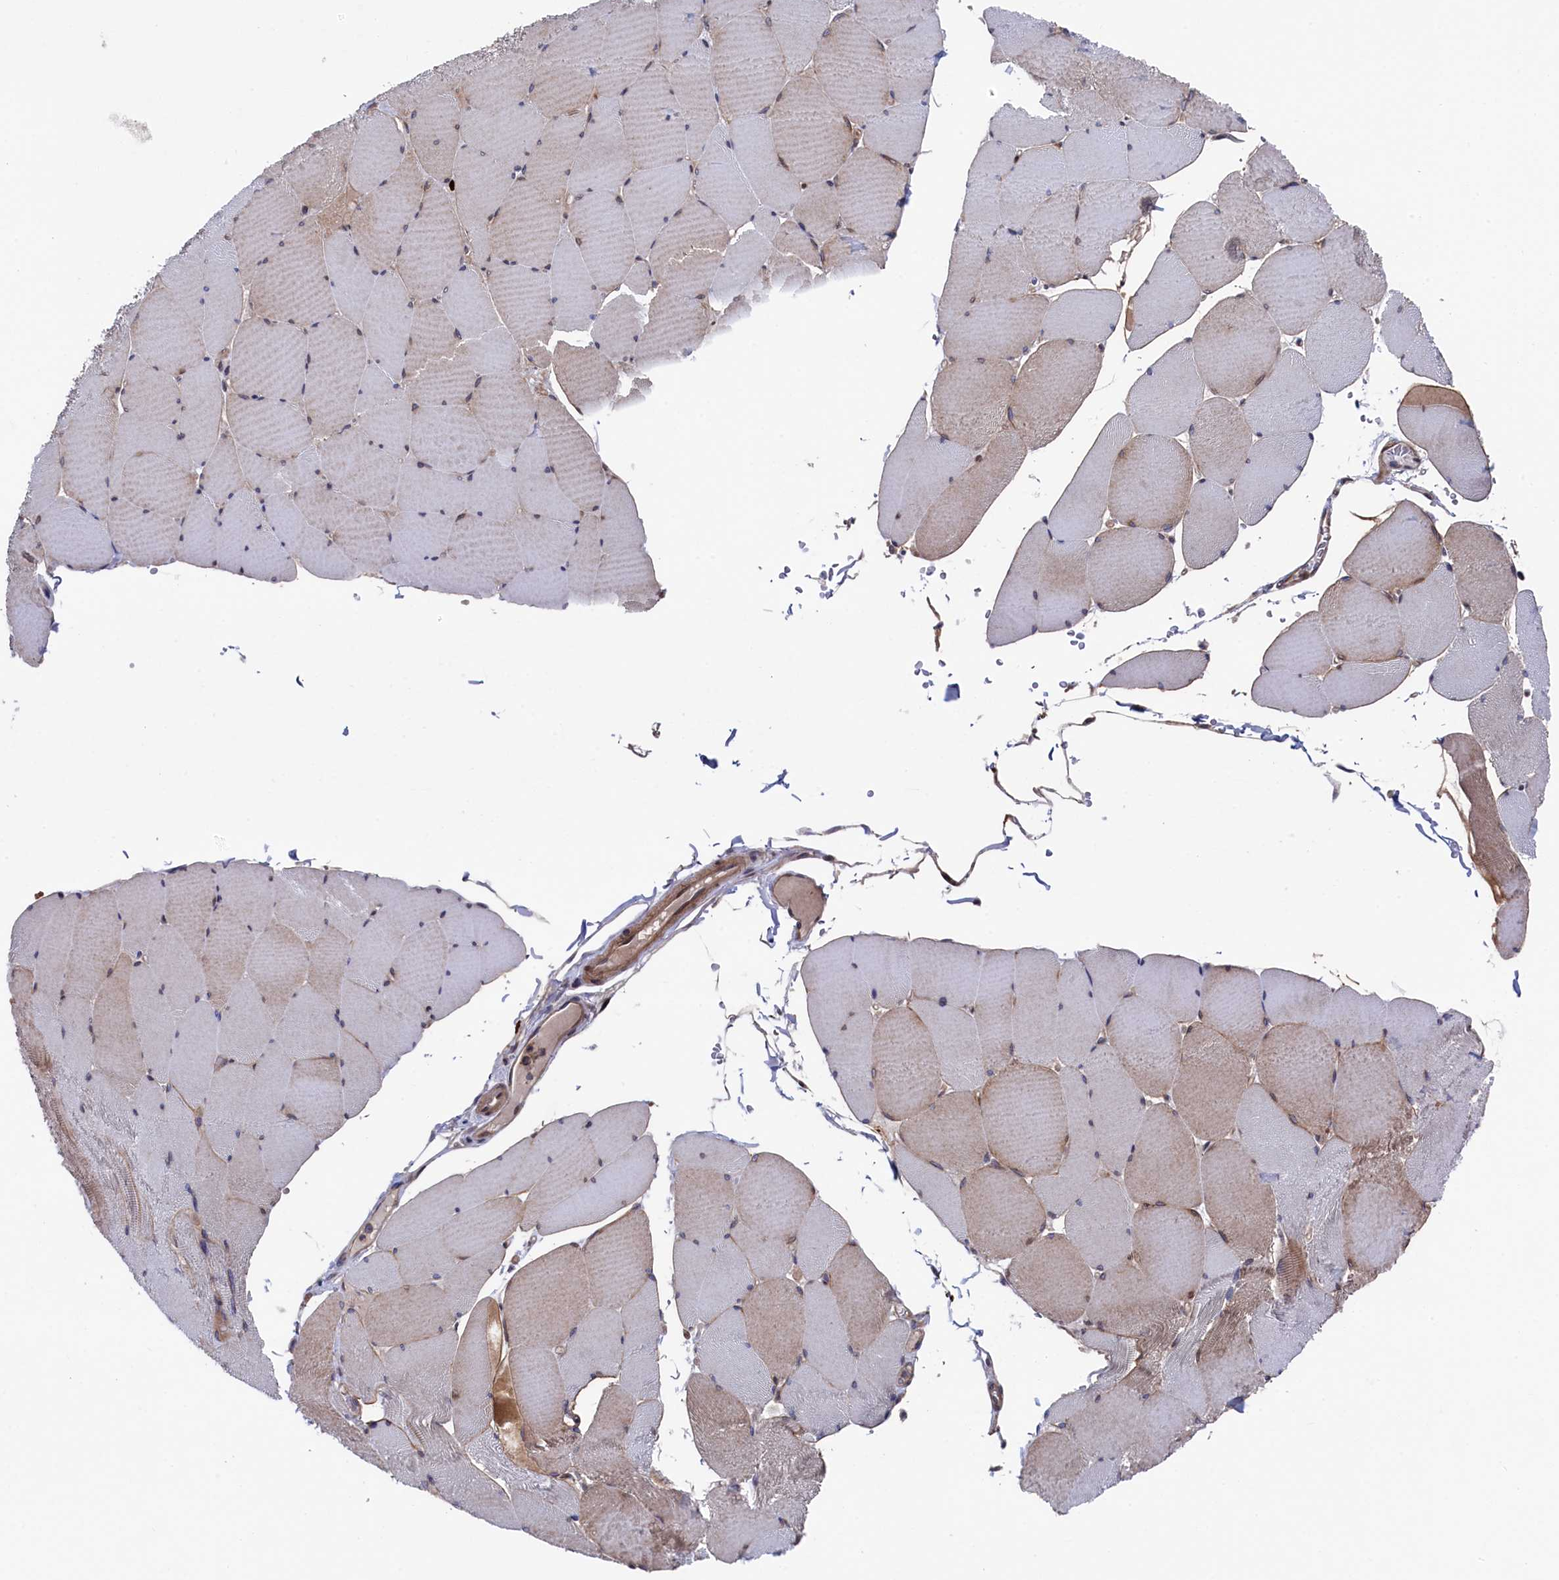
{"staining": {"intensity": "moderate", "quantity": "<25%", "location": "cytoplasmic/membranous"}, "tissue": "skeletal muscle", "cell_type": "Myocytes", "image_type": "normal", "snomed": [{"axis": "morphology", "description": "Normal tissue, NOS"}, {"axis": "topography", "description": "Skeletal muscle"}, {"axis": "topography", "description": "Head-Neck"}], "caption": "Unremarkable skeletal muscle was stained to show a protein in brown. There is low levels of moderate cytoplasmic/membranous positivity in about <25% of myocytes. The protein of interest is shown in brown color, while the nuclei are stained blue.", "gene": "ZNF891", "patient": {"sex": "male", "age": 66}}